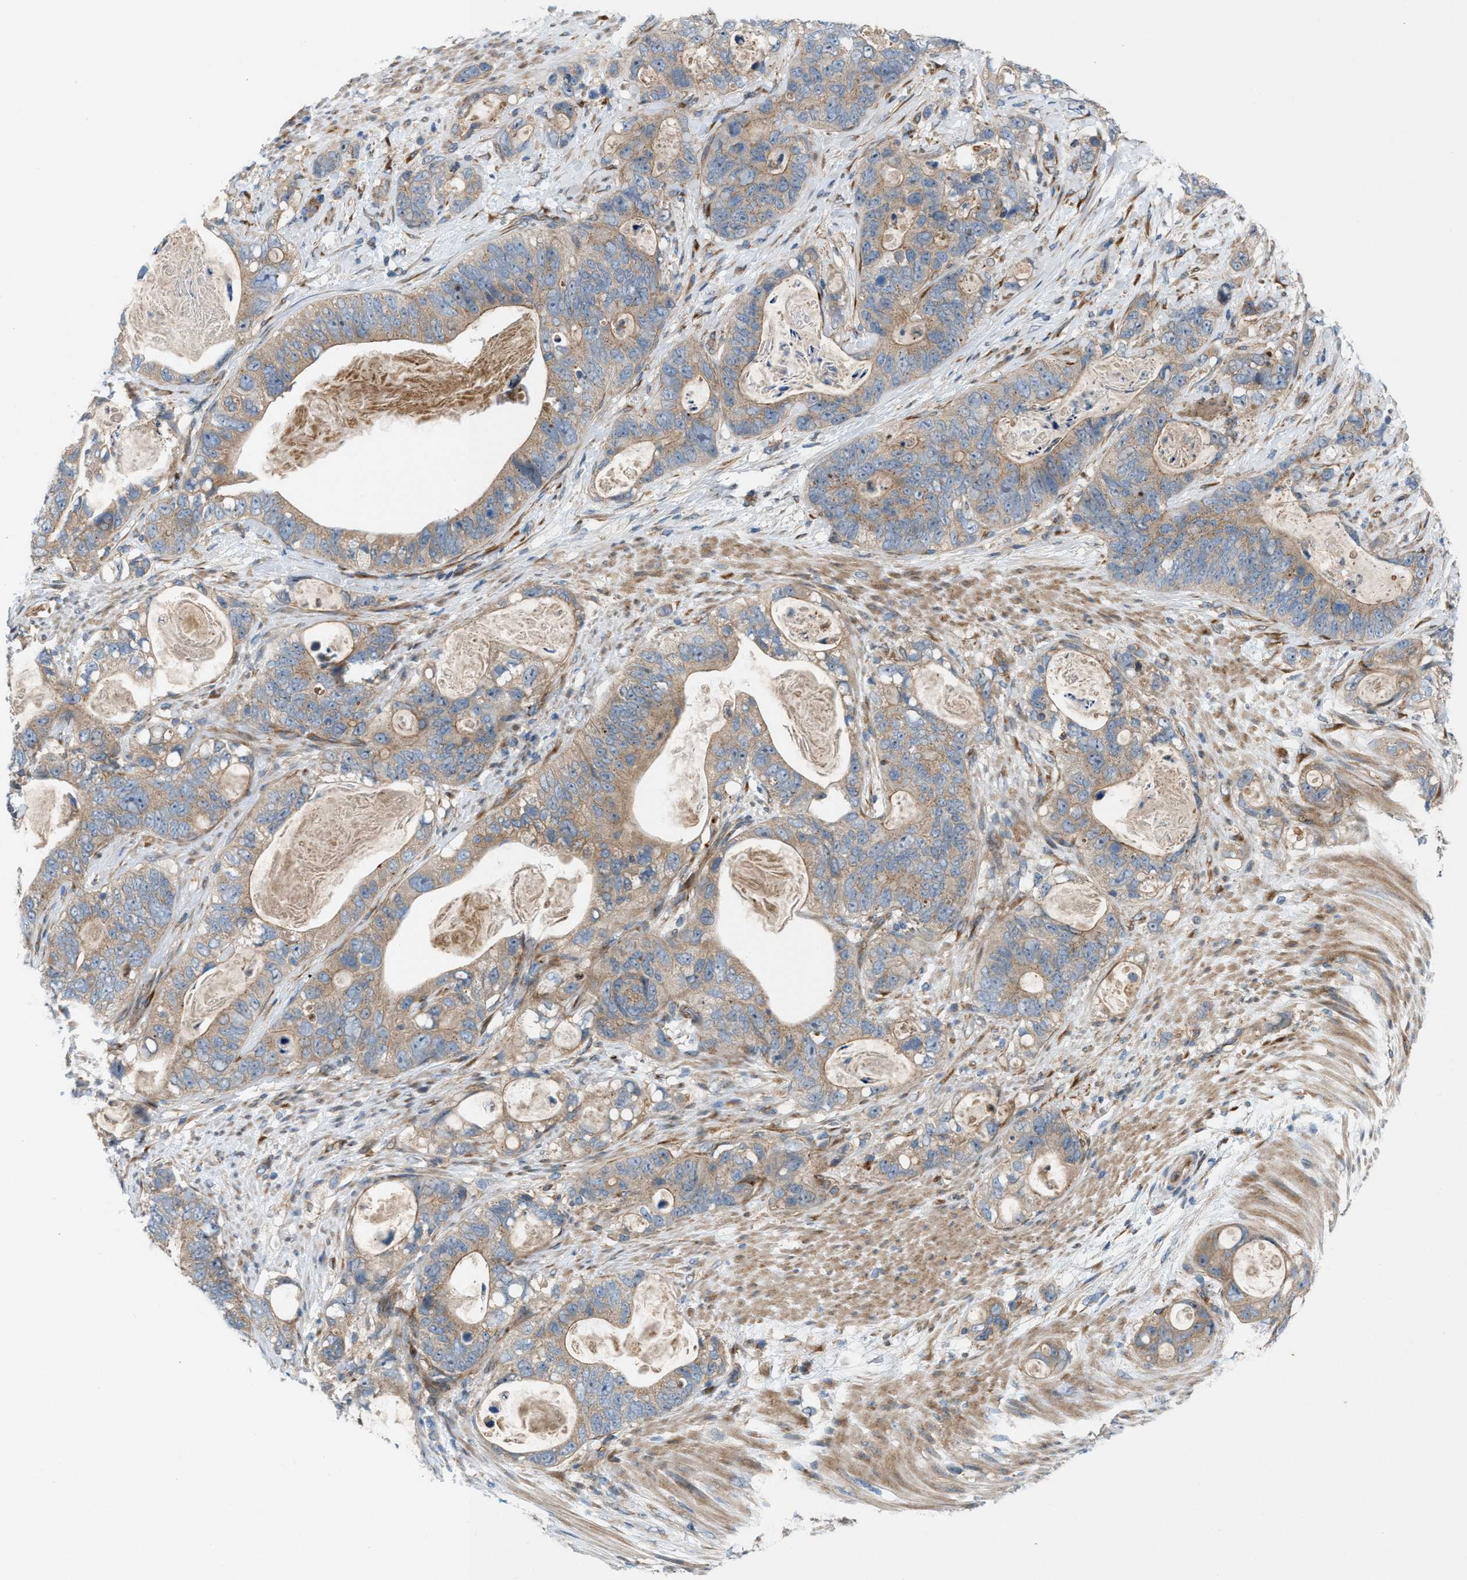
{"staining": {"intensity": "weak", "quantity": ">75%", "location": "cytoplasmic/membranous"}, "tissue": "stomach cancer", "cell_type": "Tumor cells", "image_type": "cancer", "snomed": [{"axis": "morphology", "description": "Normal tissue, NOS"}, {"axis": "morphology", "description": "Adenocarcinoma, NOS"}, {"axis": "topography", "description": "Stomach"}], "caption": "Weak cytoplasmic/membranous staining for a protein is appreciated in about >75% of tumor cells of stomach cancer (adenocarcinoma) using immunohistochemistry.", "gene": "CYB5D1", "patient": {"sex": "female", "age": 89}}